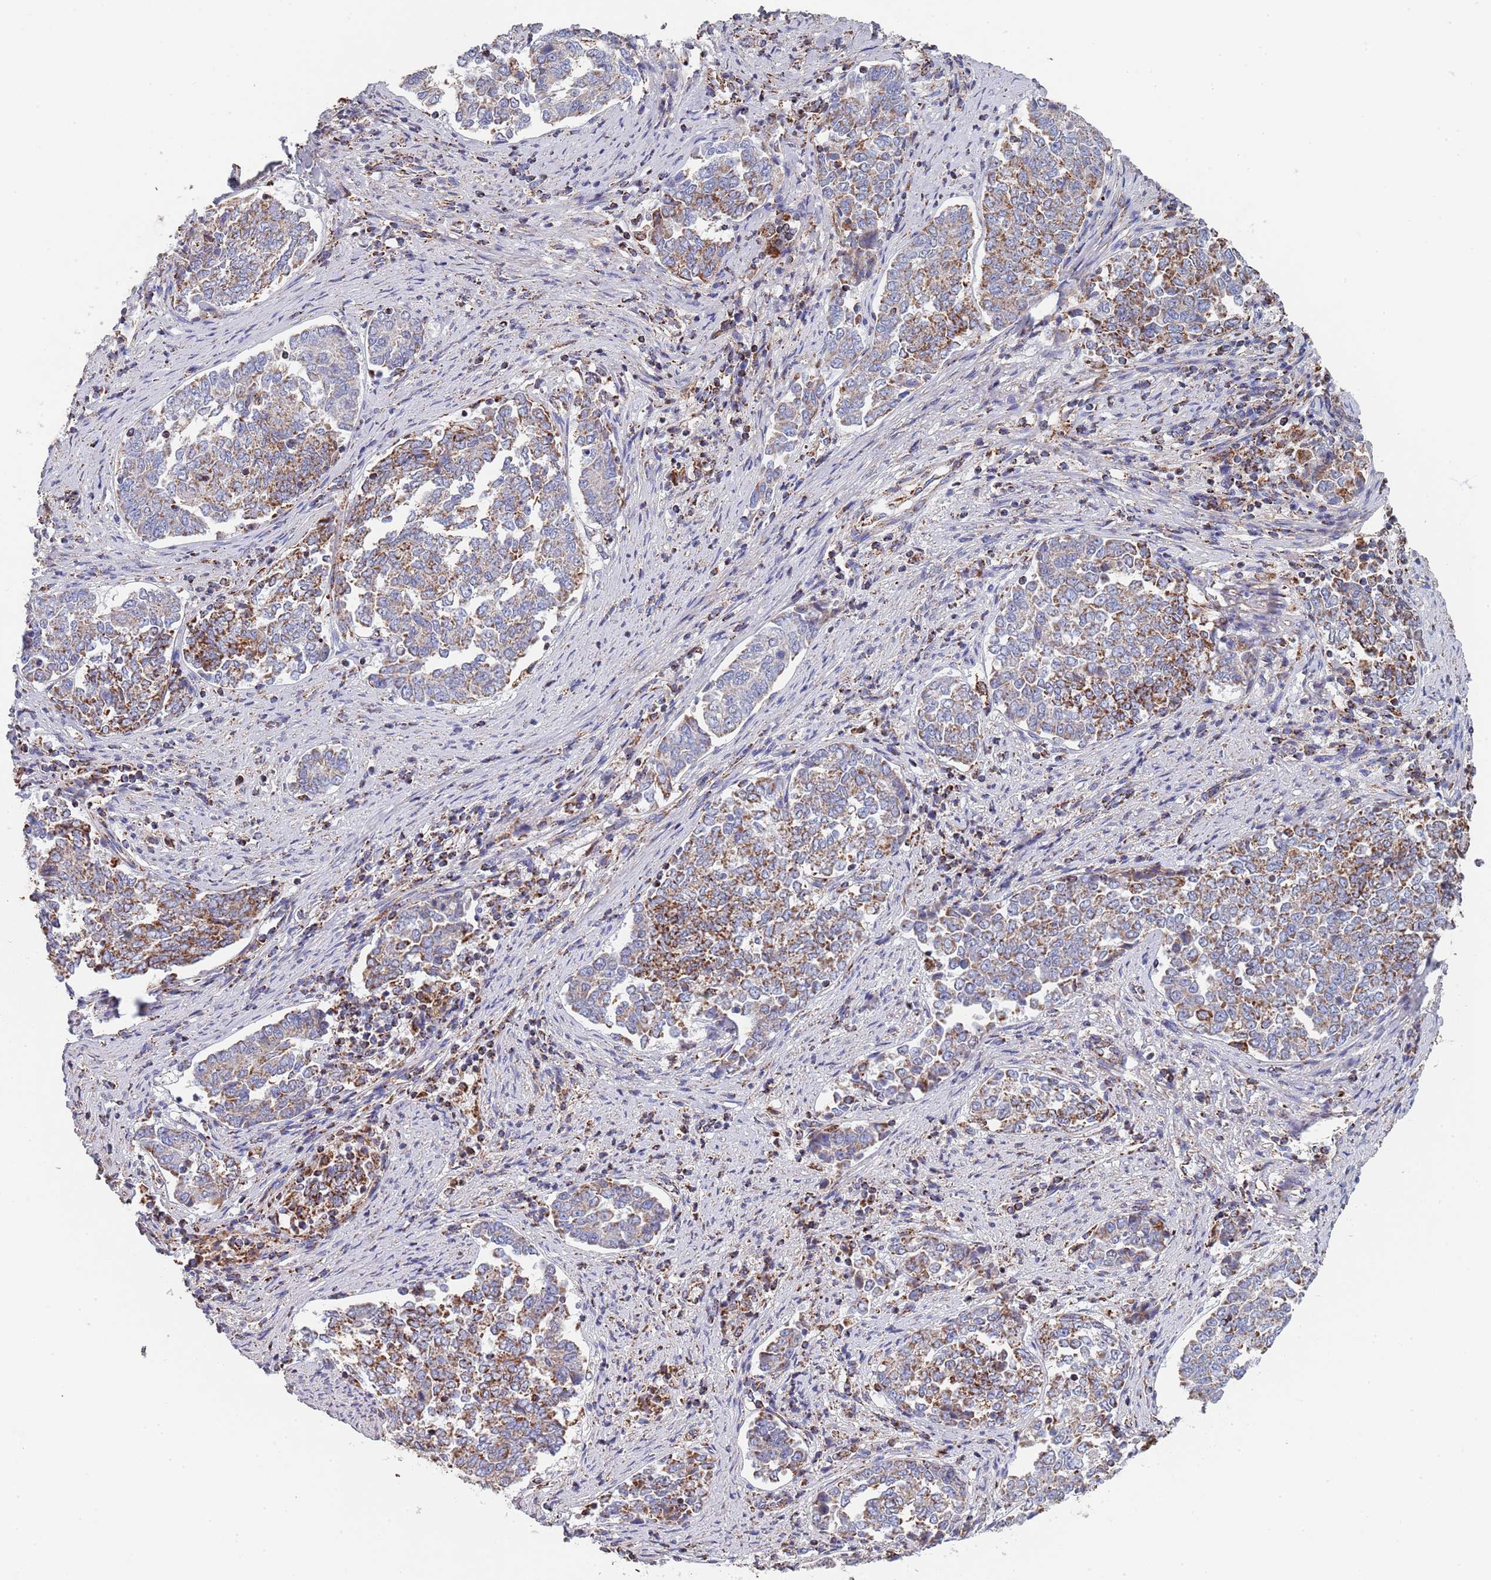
{"staining": {"intensity": "moderate", "quantity": ">75%", "location": "cytoplasmic/membranous"}, "tissue": "endometrial cancer", "cell_type": "Tumor cells", "image_type": "cancer", "snomed": [{"axis": "morphology", "description": "Adenocarcinoma, NOS"}, {"axis": "topography", "description": "Endometrium"}], "caption": "Protein staining of endometrial cancer (adenocarcinoma) tissue displays moderate cytoplasmic/membranous positivity in approximately >75% of tumor cells.", "gene": "PGP", "patient": {"sex": "female", "age": 80}}